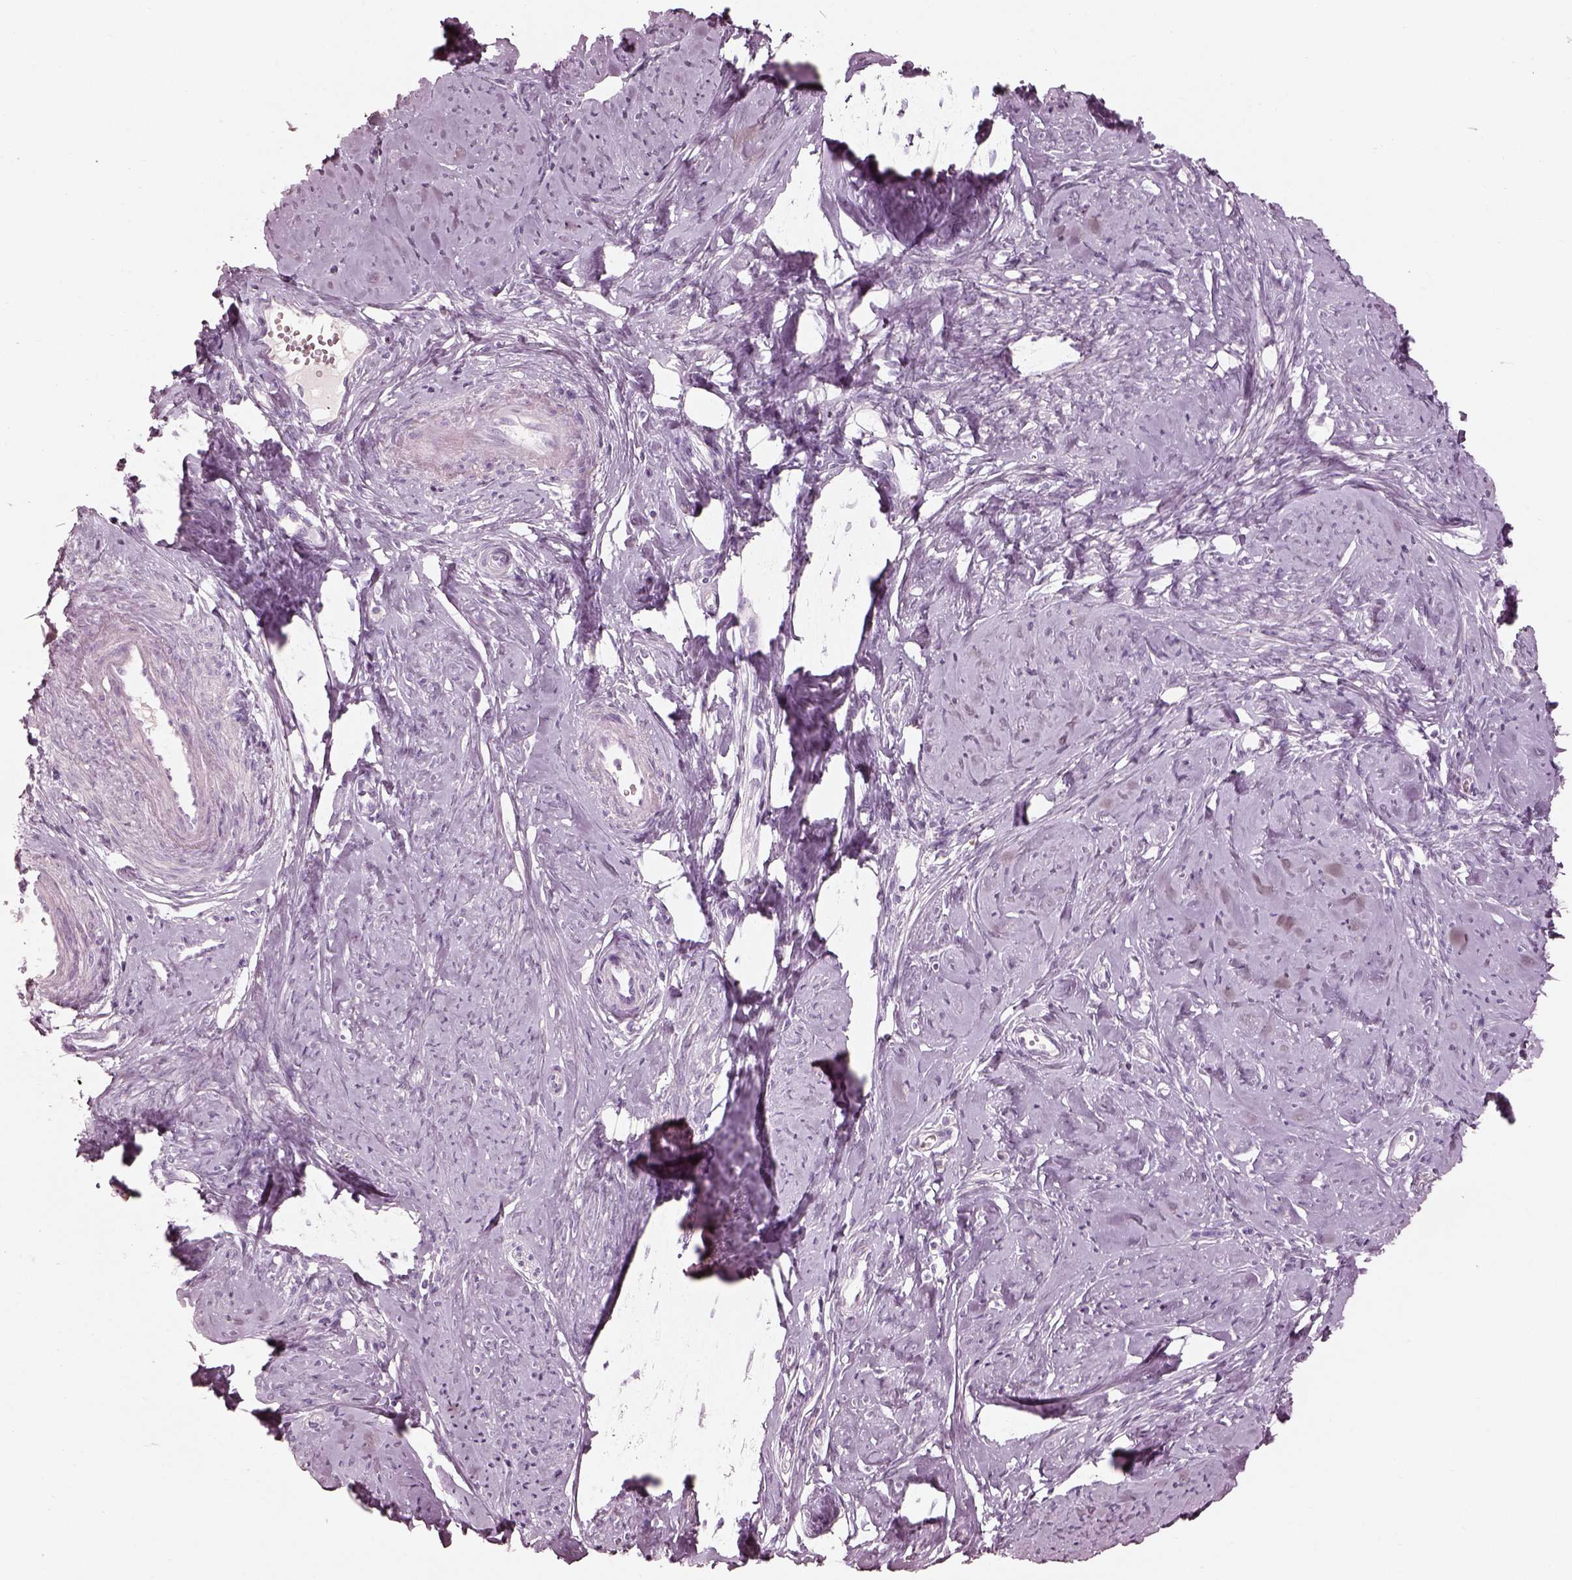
{"staining": {"intensity": "negative", "quantity": "none", "location": "none"}, "tissue": "smooth muscle", "cell_type": "Smooth muscle cells", "image_type": "normal", "snomed": [{"axis": "morphology", "description": "Normal tissue, NOS"}, {"axis": "topography", "description": "Smooth muscle"}], "caption": "This is a photomicrograph of immunohistochemistry staining of normal smooth muscle, which shows no staining in smooth muscle cells. (DAB immunohistochemistry (IHC) with hematoxylin counter stain).", "gene": "RSPH9", "patient": {"sex": "female", "age": 48}}